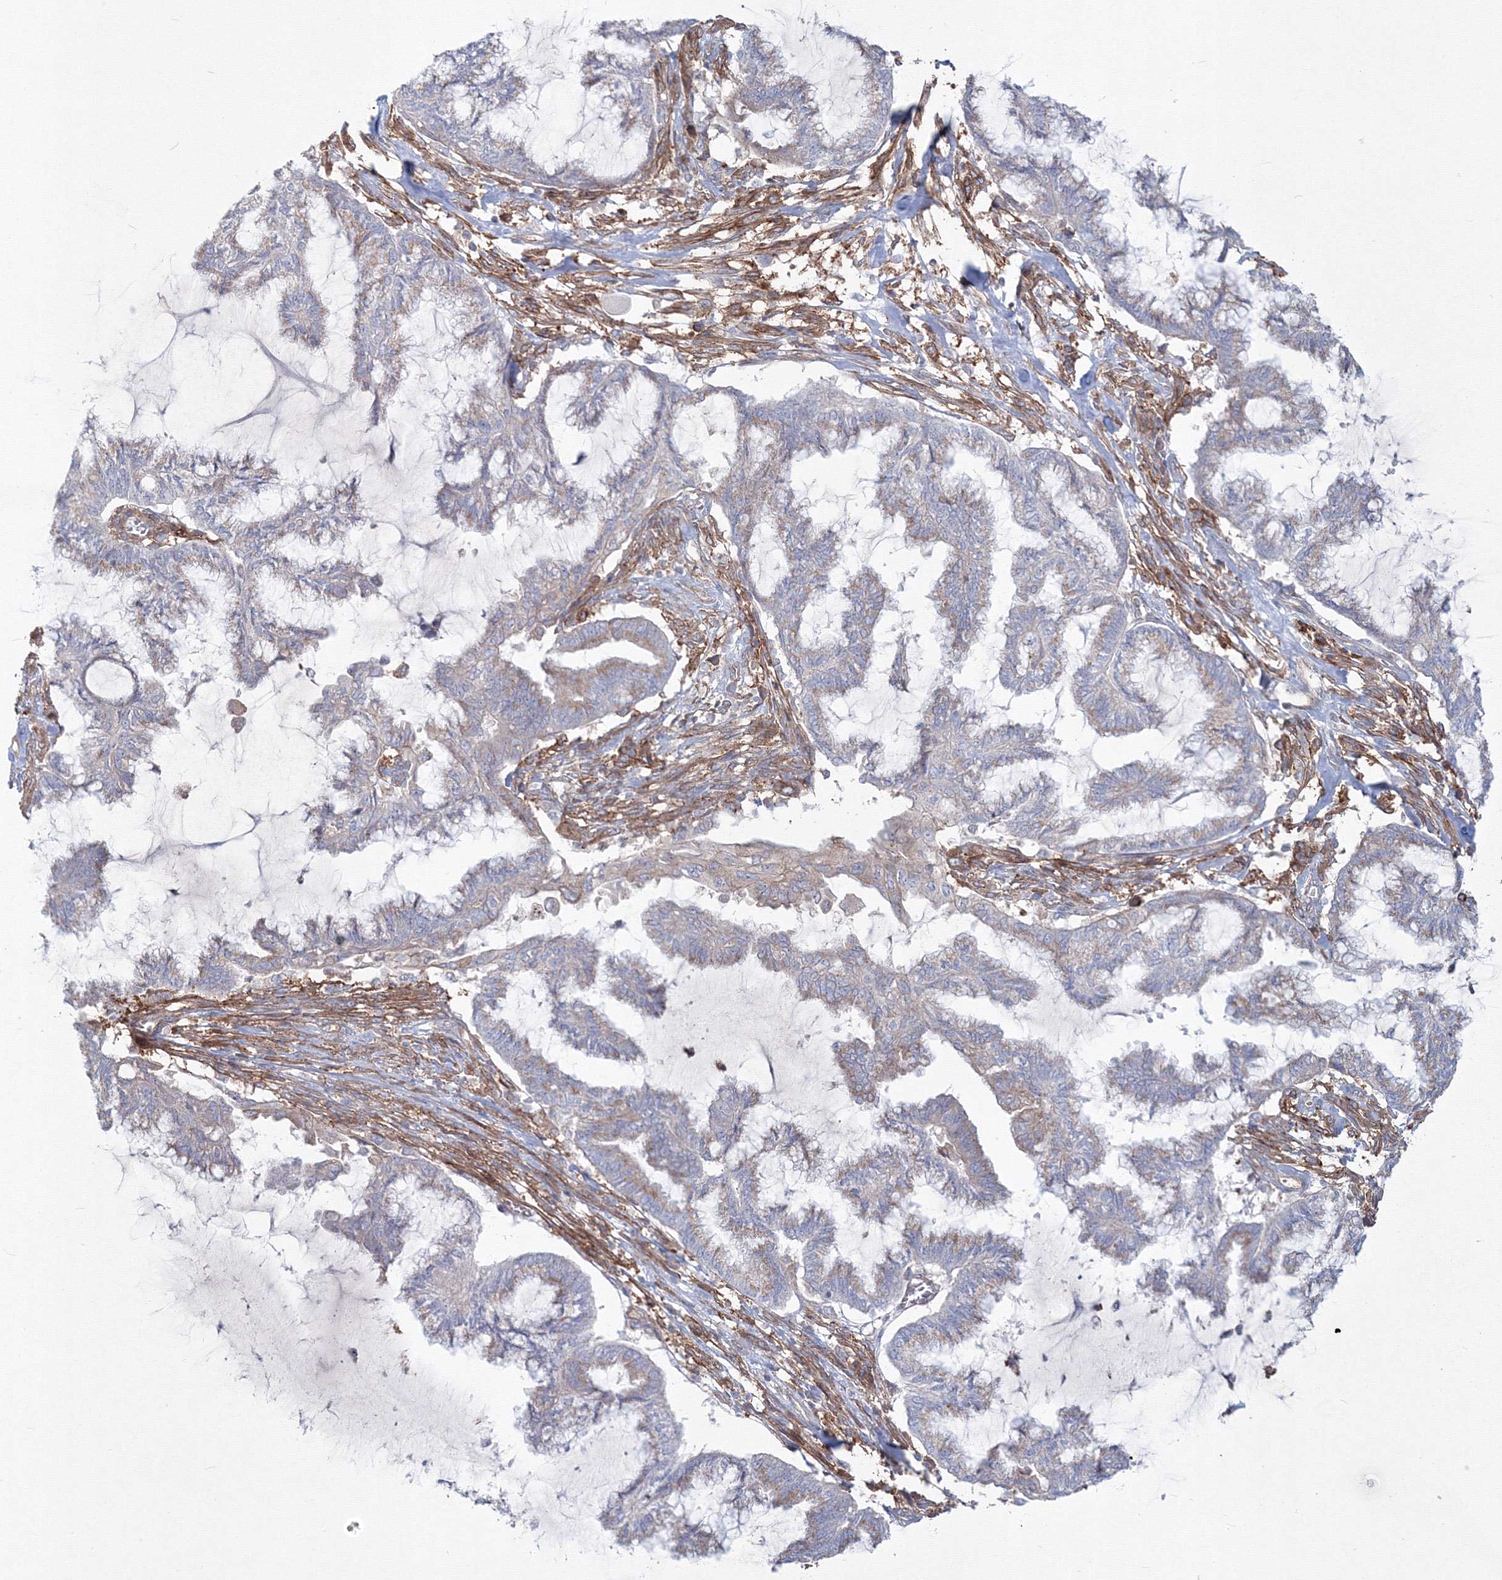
{"staining": {"intensity": "weak", "quantity": "<25%", "location": "cytoplasmic/membranous"}, "tissue": "endometrial cancer", "cell_type": "Tumor cells", "image_type": "cancer", "snomed": [{"axis": "morphology", "description": "Adenocarcinoma, NOS"}, {"axis": "topography", "description": "Endometrium"}], "caption": "Tumor cells are negative for brown protein staining in endometrial adenocarcinoma. The staining is performed using DAB (3,3'-diaminobenzidine) brown chromogen with nuclei counter-stained in using hematoxylin.", "gene": "SH3PXD2A", "patient": {"sex": "female", "age": 86}}